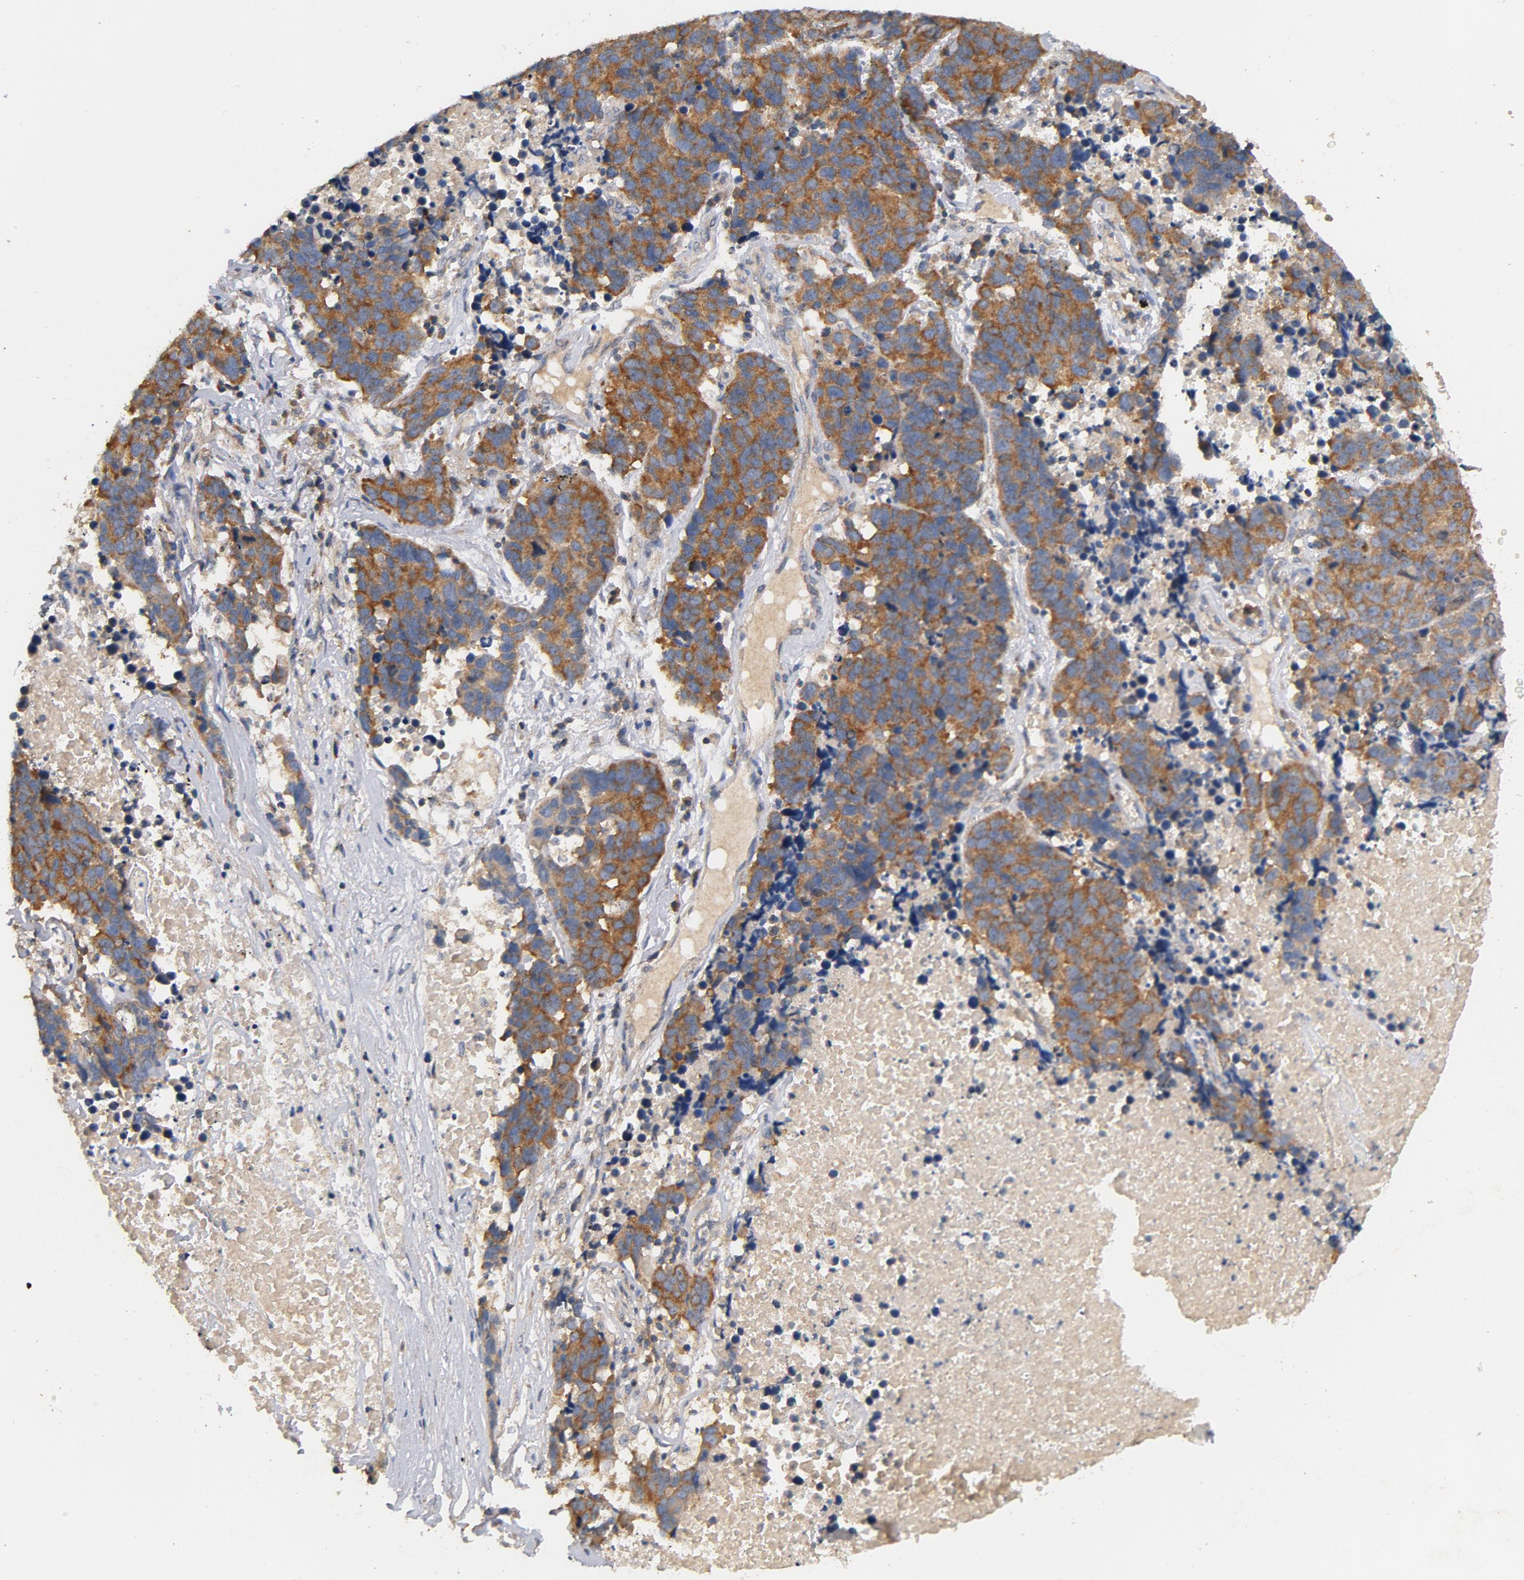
{"staining": {"intensity": "moderate", "quantity": ">75%", "location": "cytoplasmic/membranous"}, "tissue": "lung cancer", "cell_type": "Tumor cells", "image_type": "cancer", "snomed": [{"axis": "morphology", "description": "Squamous cell carcinoma, NOS"}, {"axis": "topography", "description": "Lung"}], "caption": "Immunohistochemical staining of lung cancer demonstrates medium levels of moderate cytoplasmic/membranous positivity in approximately >75% of tumor cells.", "gene": "DDX6", "patient": {"sex": "female", "age": 67}}